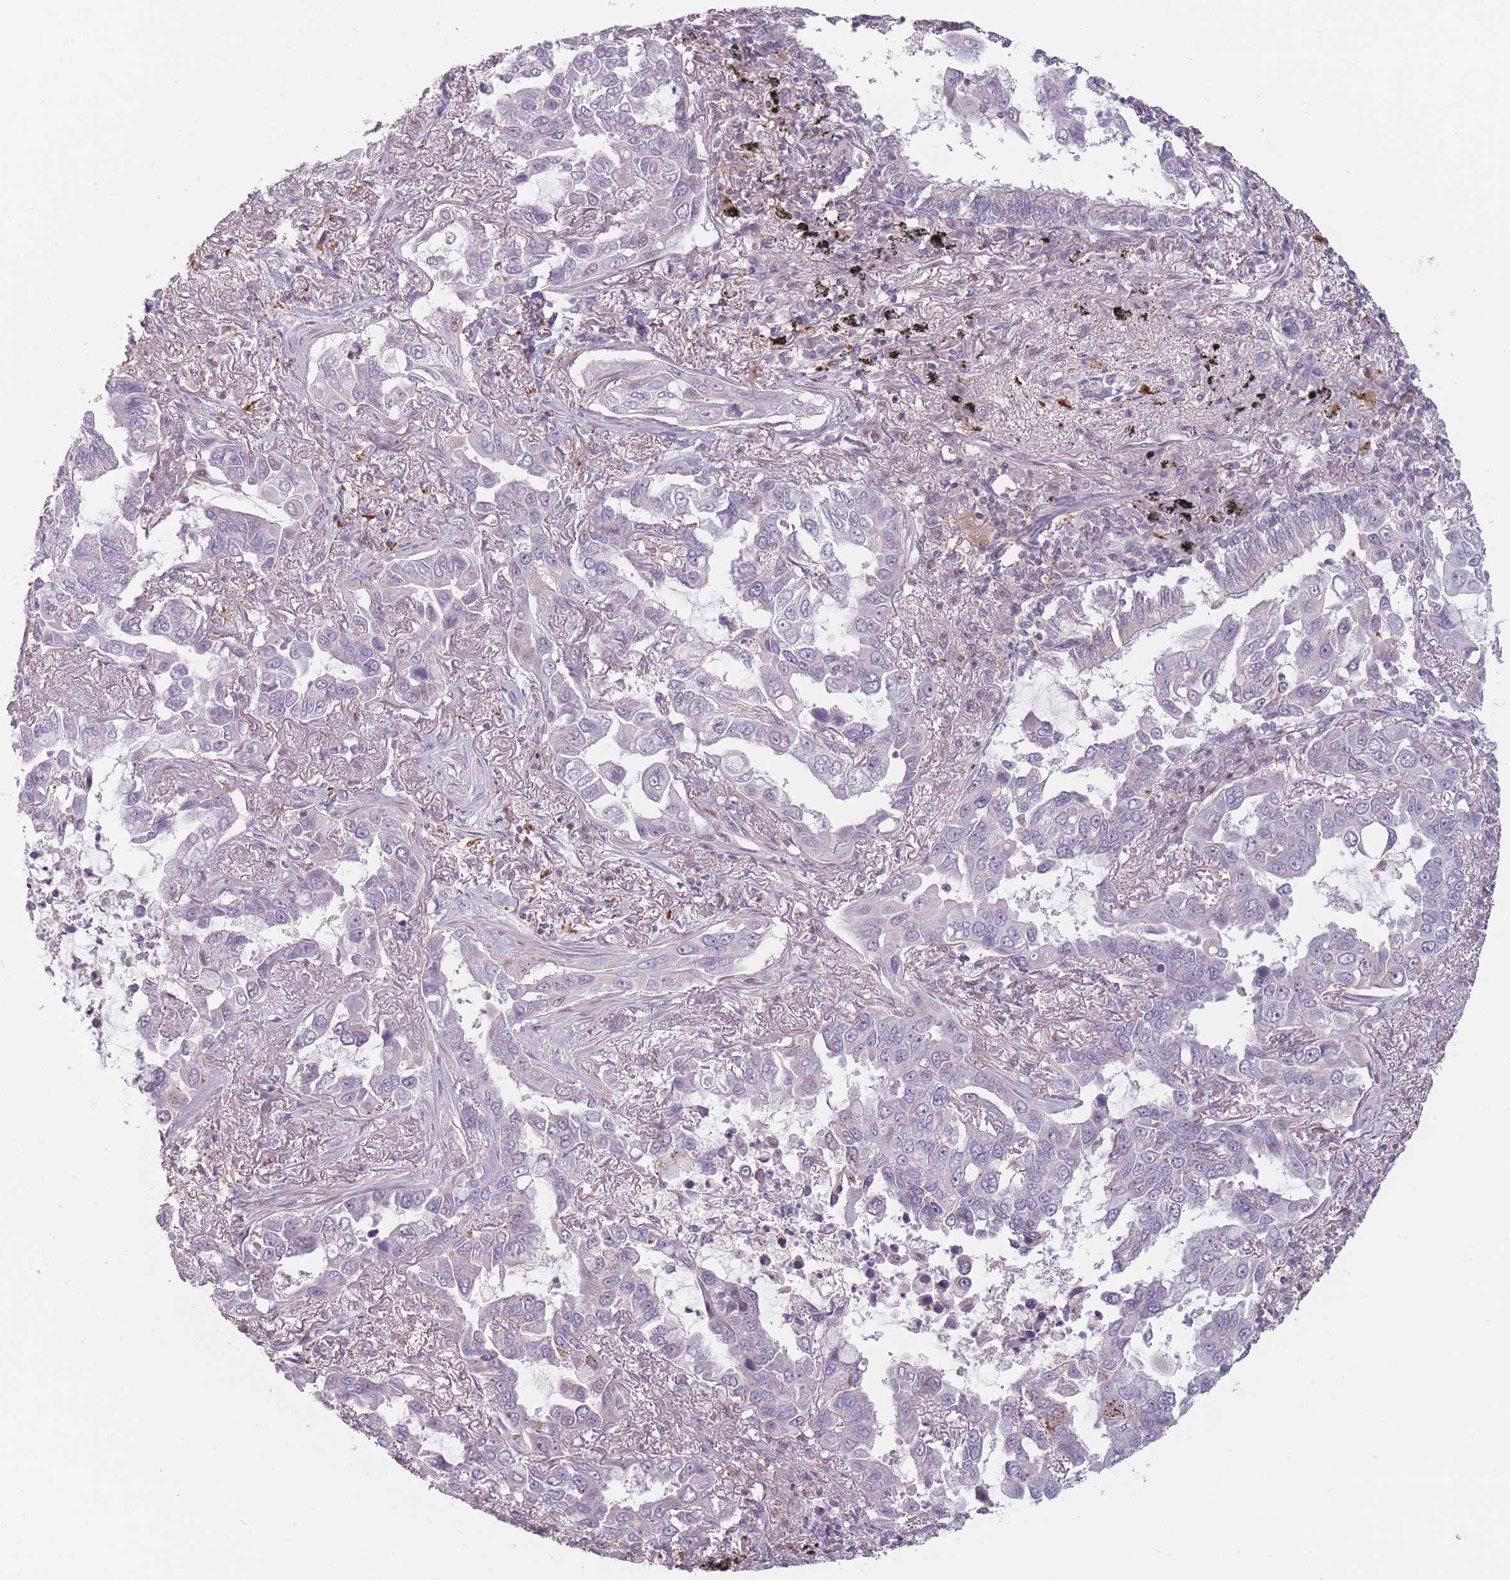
{"staining": {"intensity": "negative", "quantity": "none", "location": "none"}, "tissue": "lung cancer", "cell_type": "Tumor cells", "image_type": "cancer", "snomed": [{"axis": "morphology", "description": "Adenocarcinoma, NOS"}, {"axis": "topography", "description": "Lung"}], "caption": "Immunohistochemical staining of lung cancer (adenocarcinoma) reveals no significant expression in tumor cells.", "gene": "OR10C1", "patient": {"sex": "male", "age": 64}}